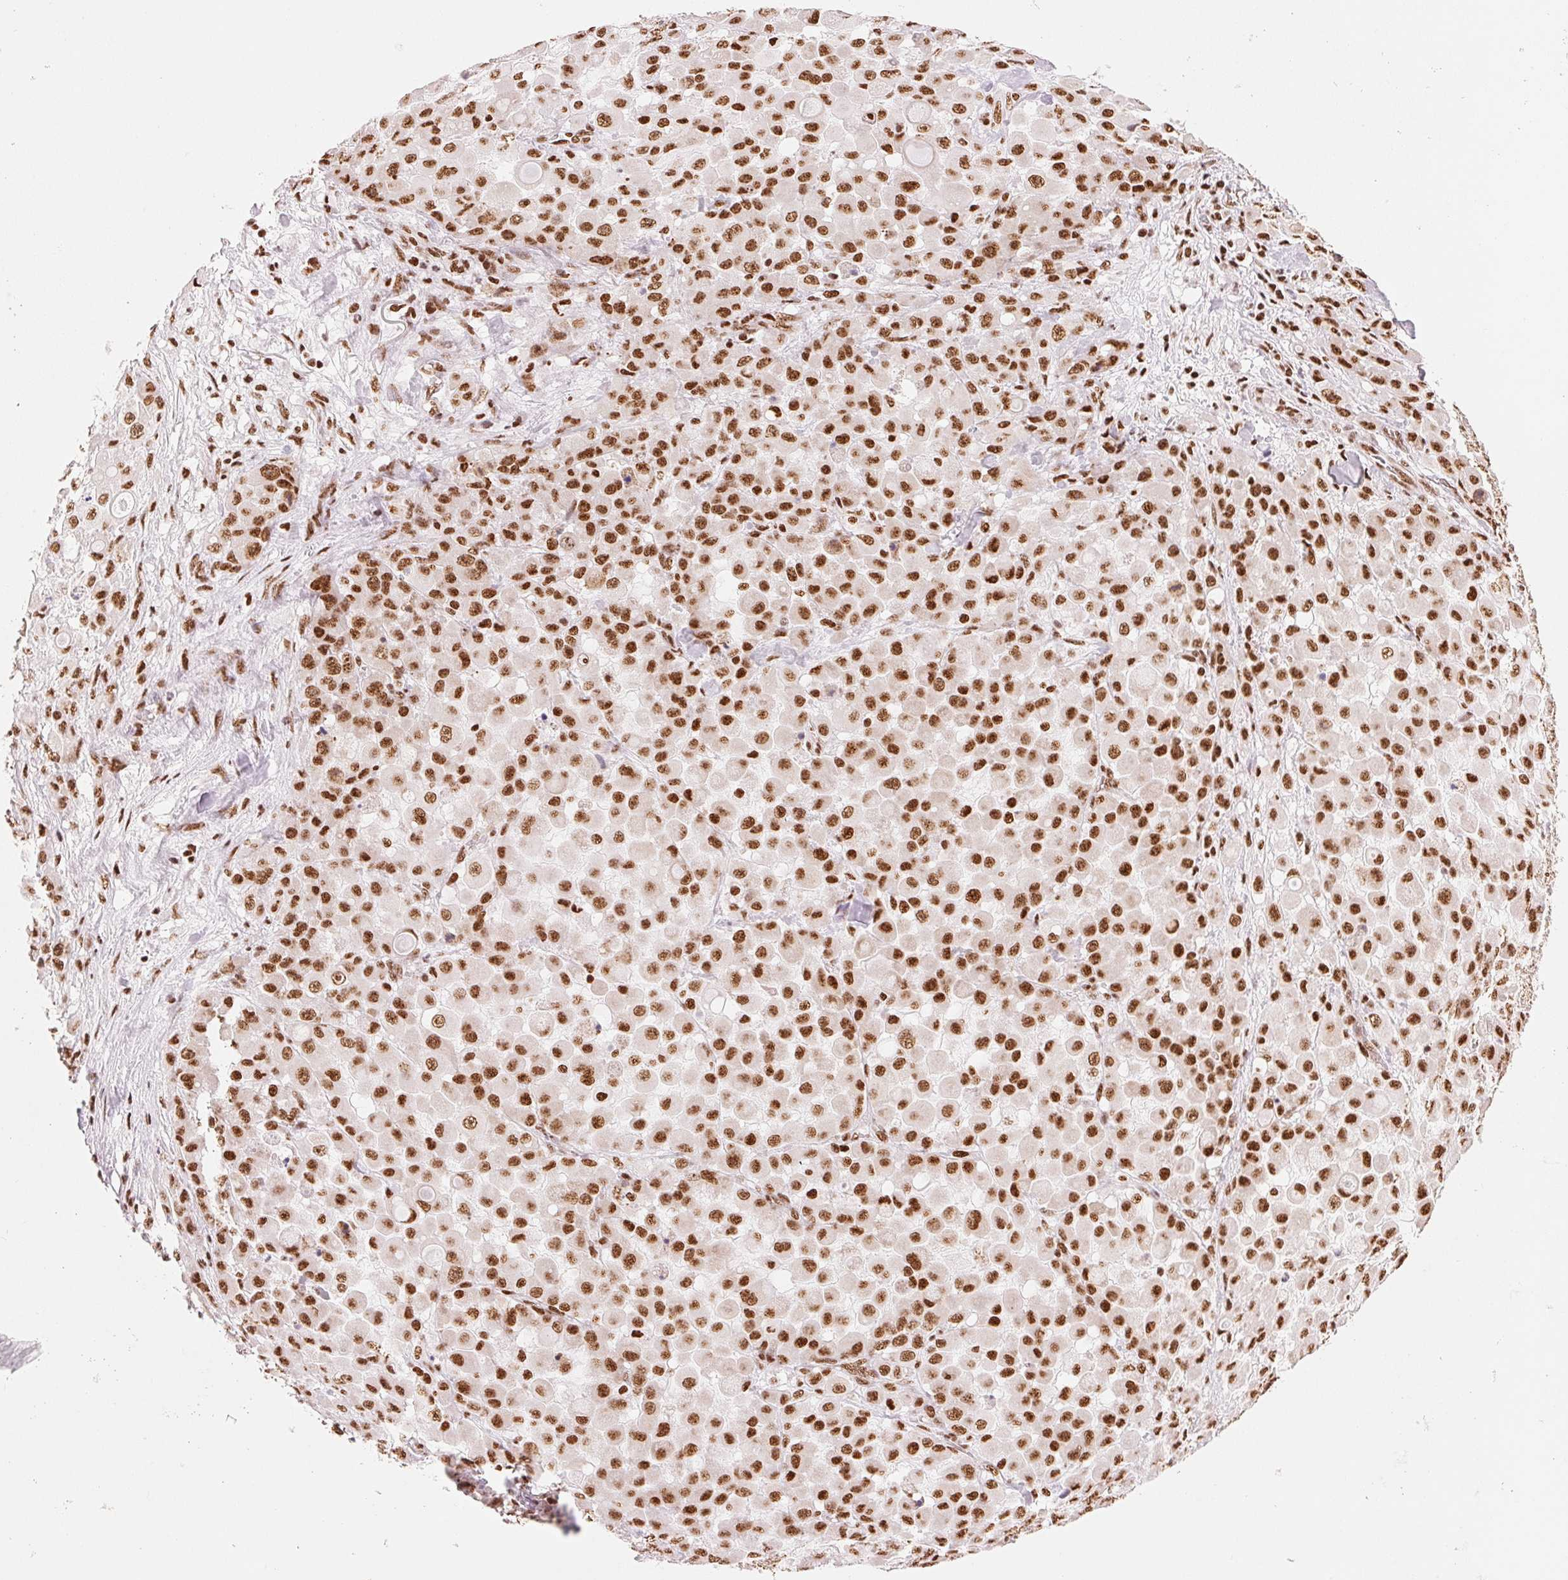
{"staining": {"intensity": "strong", "quantity": ">75%", "location": "nuclear"}, "tissue": "stomach cancer", "cell_type": "Tumor cells", "image_type": "cancer", "snomed": [{"axis": "morphology", "description": "Adenocarcinoma, NOS"}, {"axis": "topography", "description": "Stomach"}], "caption": "Adenocarcinoma (stomach) stained with a protein marker shows strong staining in tumor cells.", "gene": "NXF1", "patient": {"sex": "female", "age": 76}}